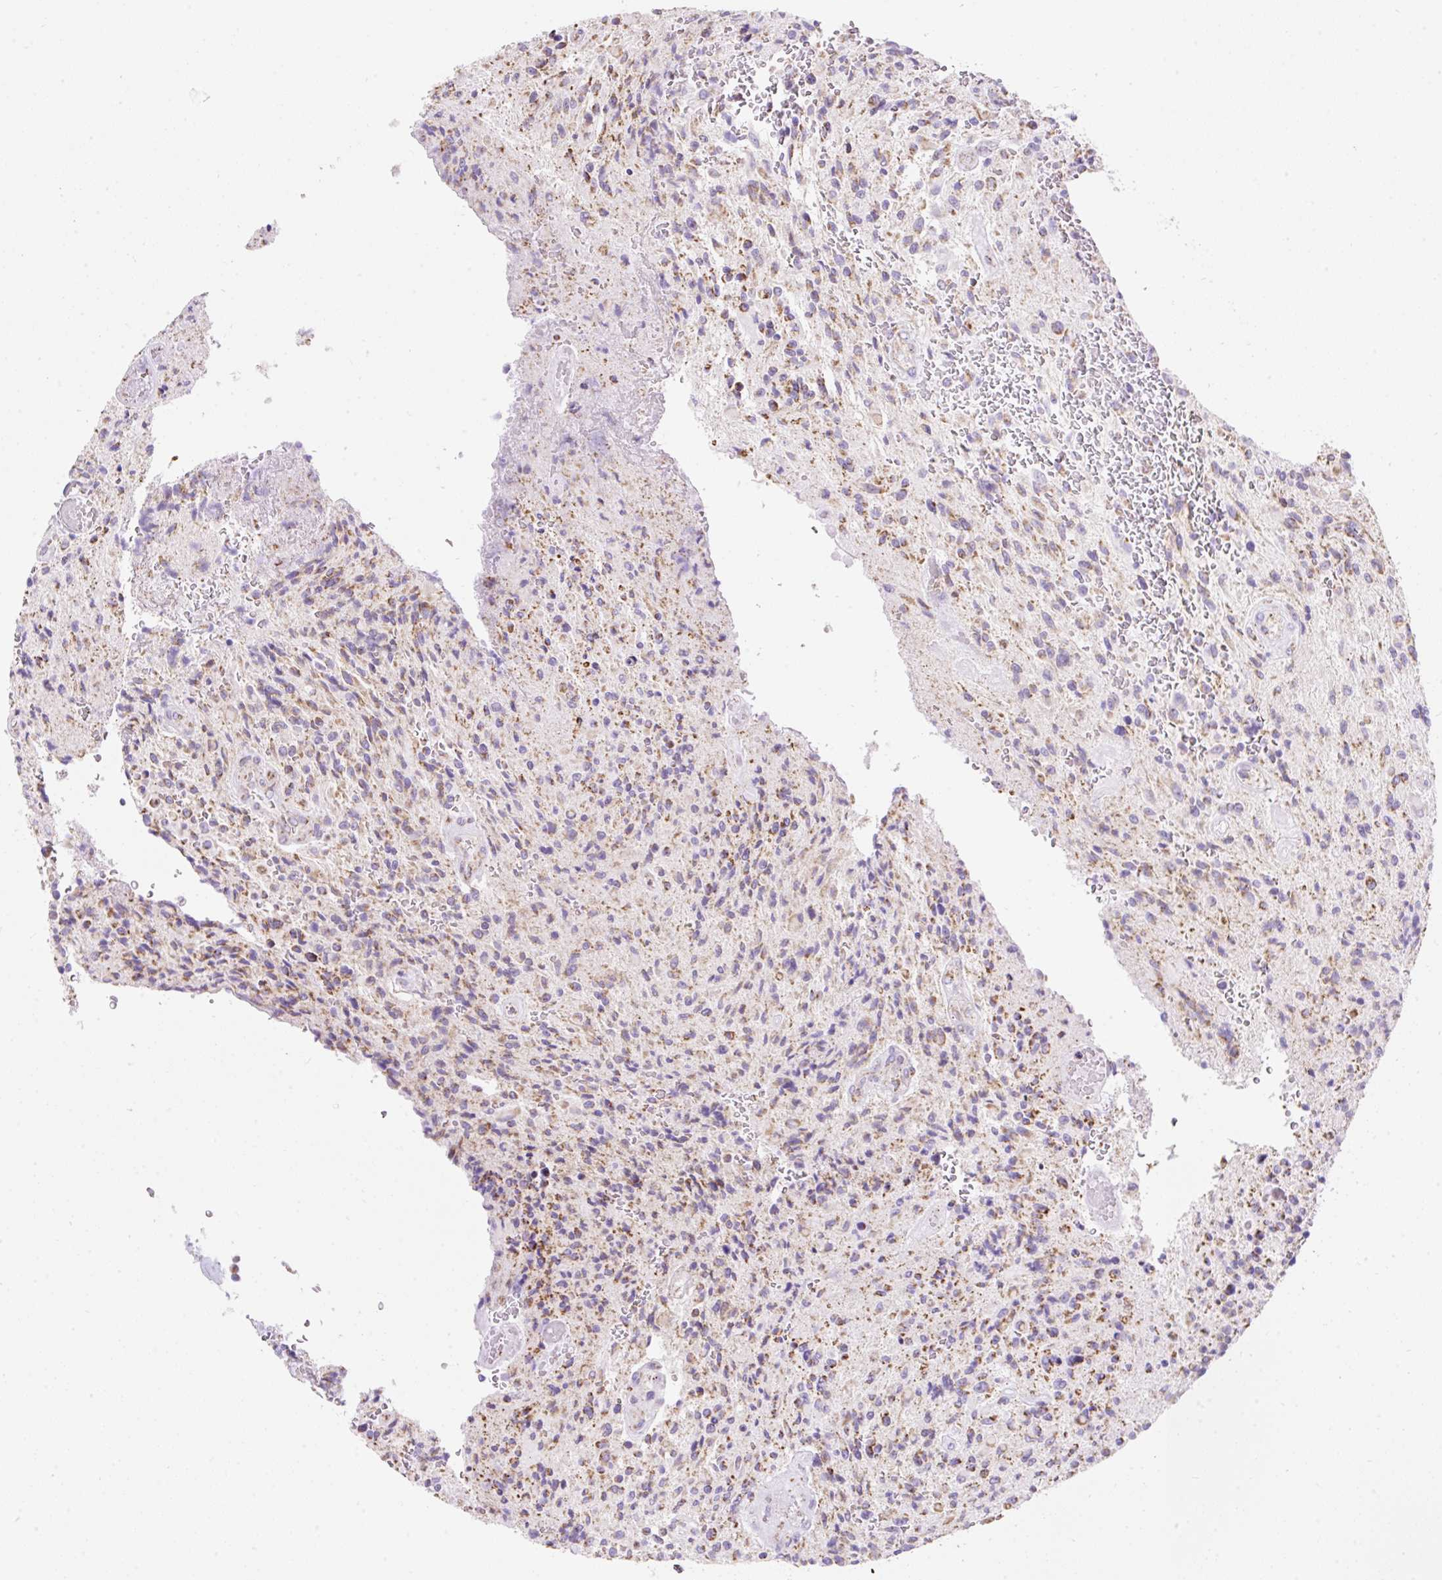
{"staining": {"intensity": "moderate", "quantity": "25%-75%", "location": "cytoplasmic/membranous"}, "tissue": "glioma", "cell_type": "Tumor cells", "image_type": "cancer", "snomed": [{"axis": "morphology", "description": "Normal tissue, NOS"}, {"axis": "morphology", "description": "Glioma, malignant, High grade"}, {"axis": "topography", "description": "Cerebral cortex"}], "caption": "Approximately 25%-75% of tumor cells in human malignant glioma (high-grade) reveal moderate cytoplasmic/membranous protein staining as visualized by brown immunohistochemical staining.", "gene": "DAAM2", "patient": {"sex": "male", "age": 56}}